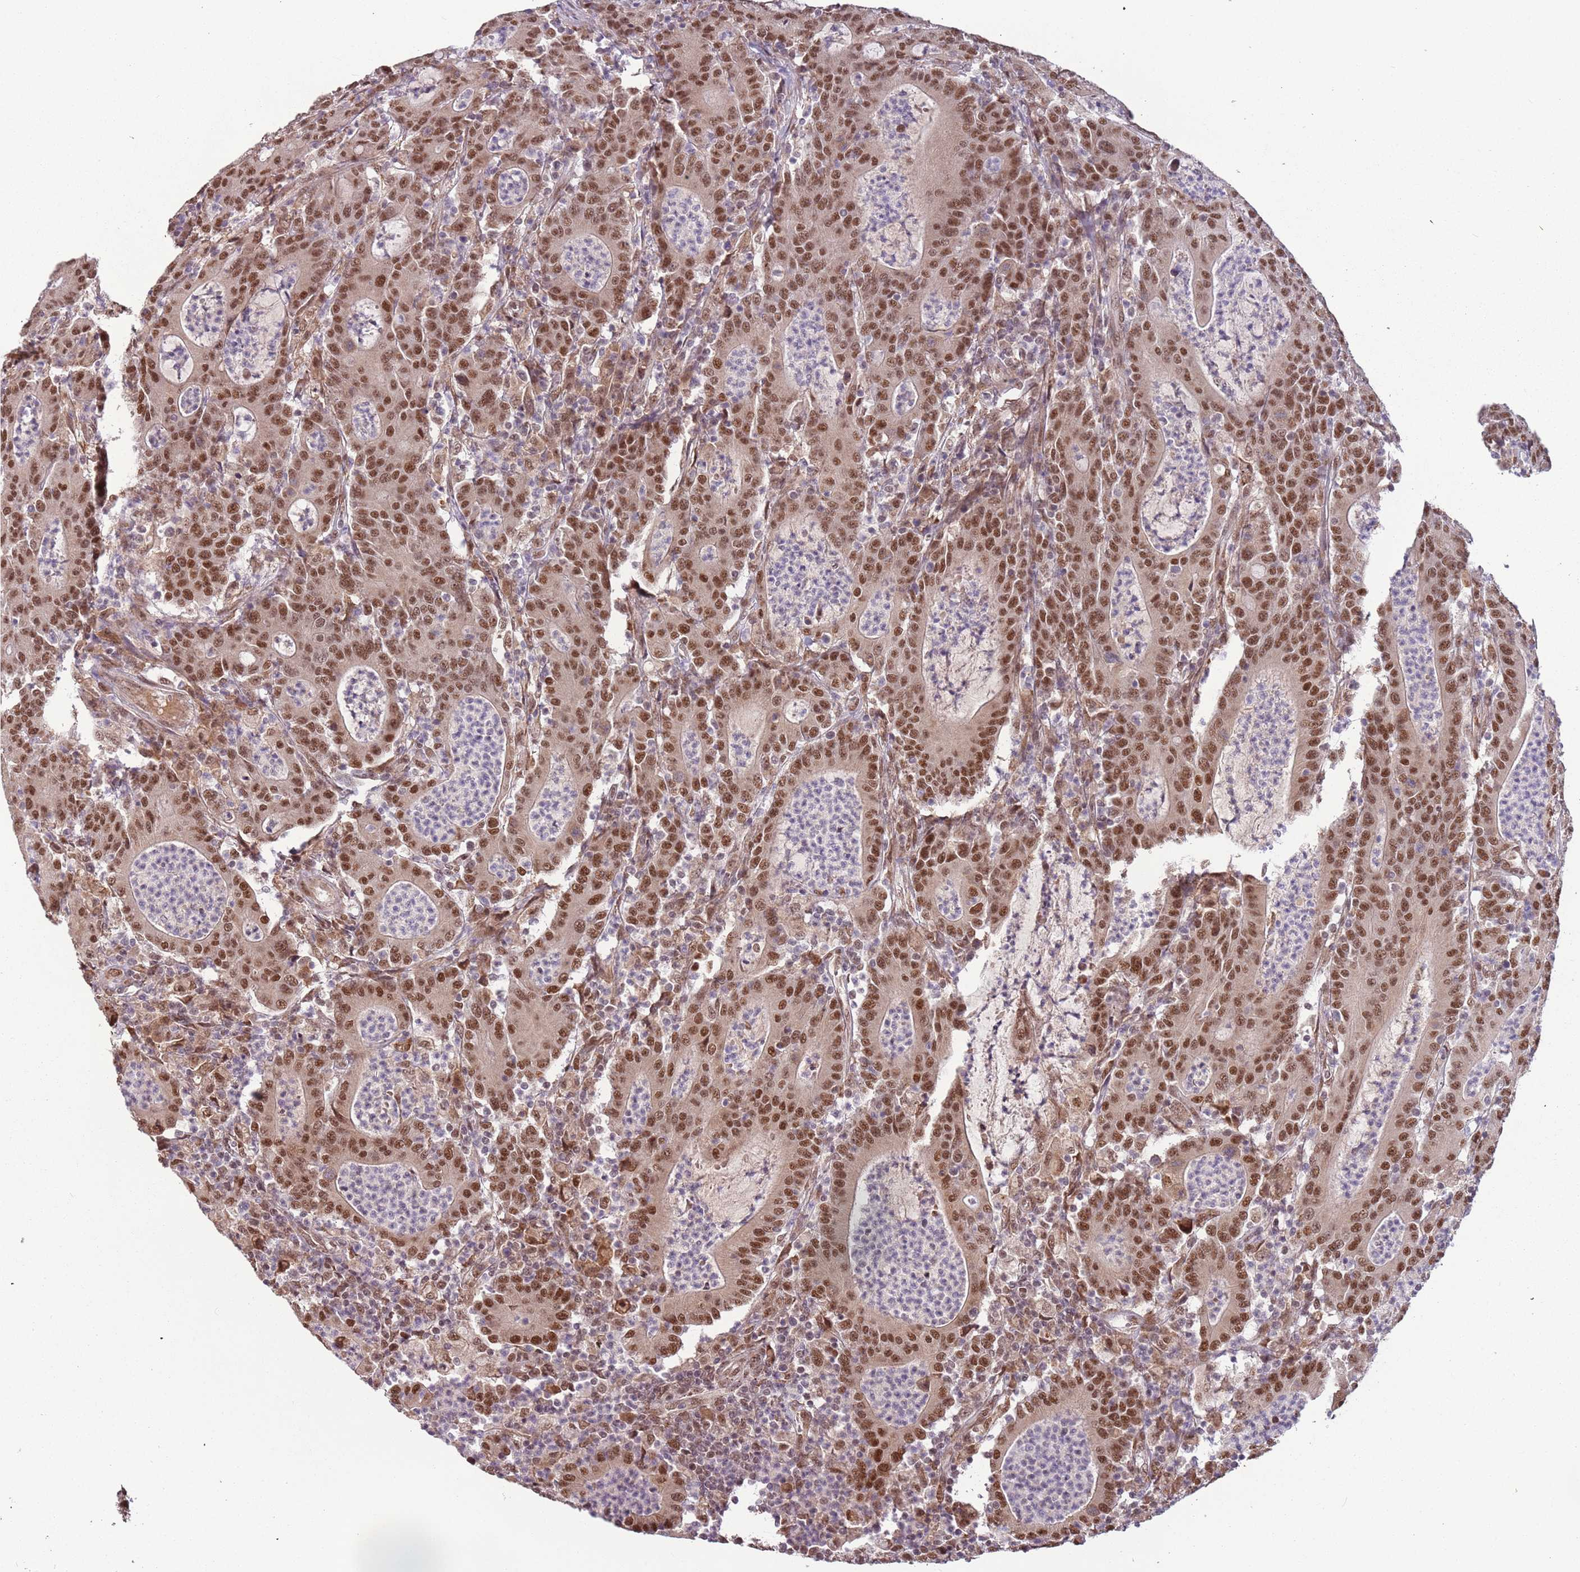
{"staining": {"intensity": "moderate", "quantity": ">75%", "location": "nuclear"}, "tissue": "colorectal cancer", "cell_type": "Tumor cells", "image_type": "cancer", "snomed": [{"axis": "morphology", "description": "Adenocarcinoma, NOS"}, {"axis": "topography", "description": "Colon"}], "caption": "A micrograph of human adenocarcinoma (colorectal) stained for a protein displays moderate nuclear brown staining in tumor cells.", "gene": "POLR3H", "patient": {"sex": "male", "age": 83}}